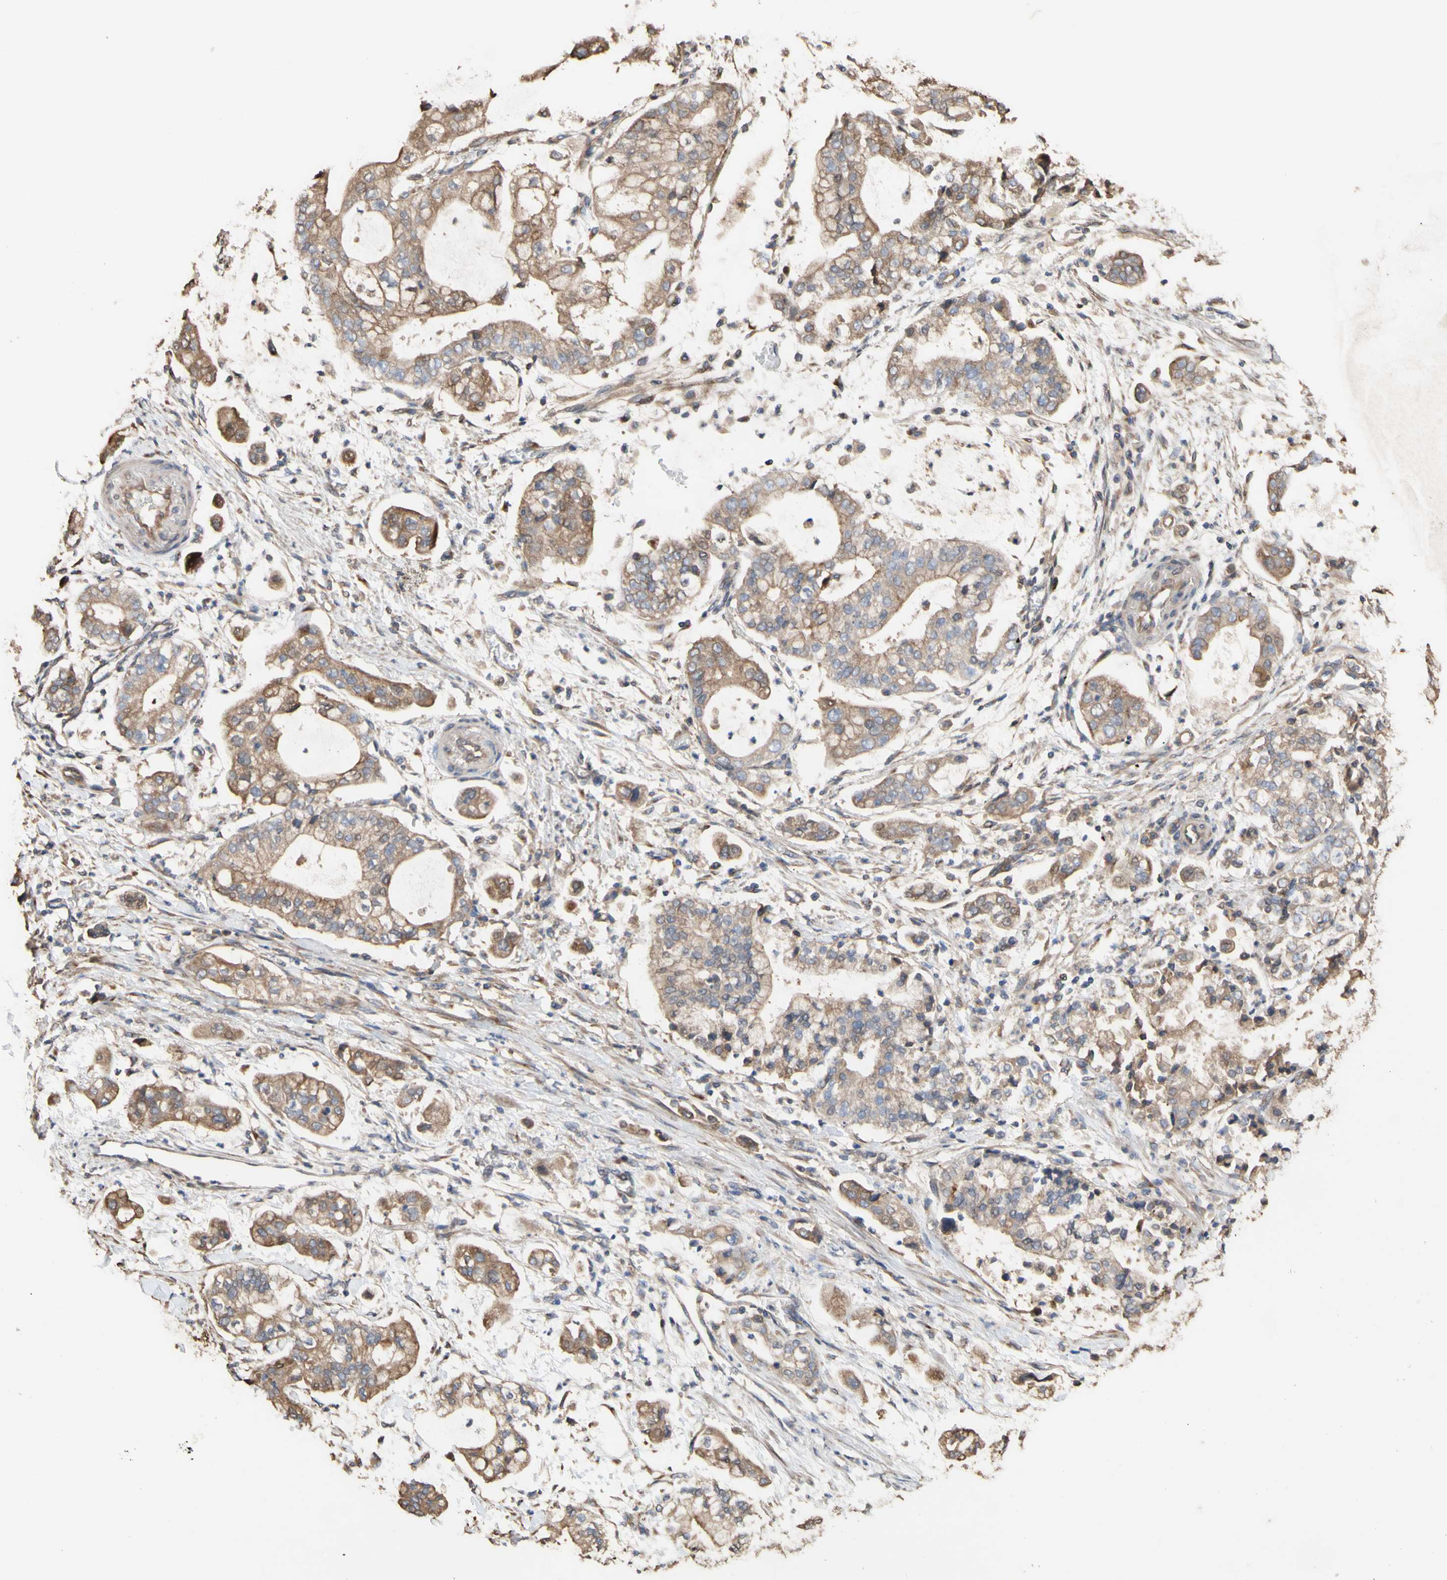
{"staining": {"intensity": "moderate", "quantity": ">75%", "location": "cytoplasmic/membranous"}, "tissue": "stomach cancer", "cell_type": "Tumor cells", "image_type": "cancer", "snomed": [{"axis": "morphology", "description": "Adenocarcinoma, NOS"}, {"axis": "topography", "description": "Stomach"}], "caption": "Immunohistochemistry (IHC) (DAB) staining of human adenocarcinoma (stomach) reveals moderate cytoplasmic/membranous protein staining in about >75% of tumor cells. (DAB (3,3'-diaminobenzidine) = brown stain, brightfield microscopy at high magnification).", "gene": "NECTIN3", "patient": {"sex": "male", "age": 76}}